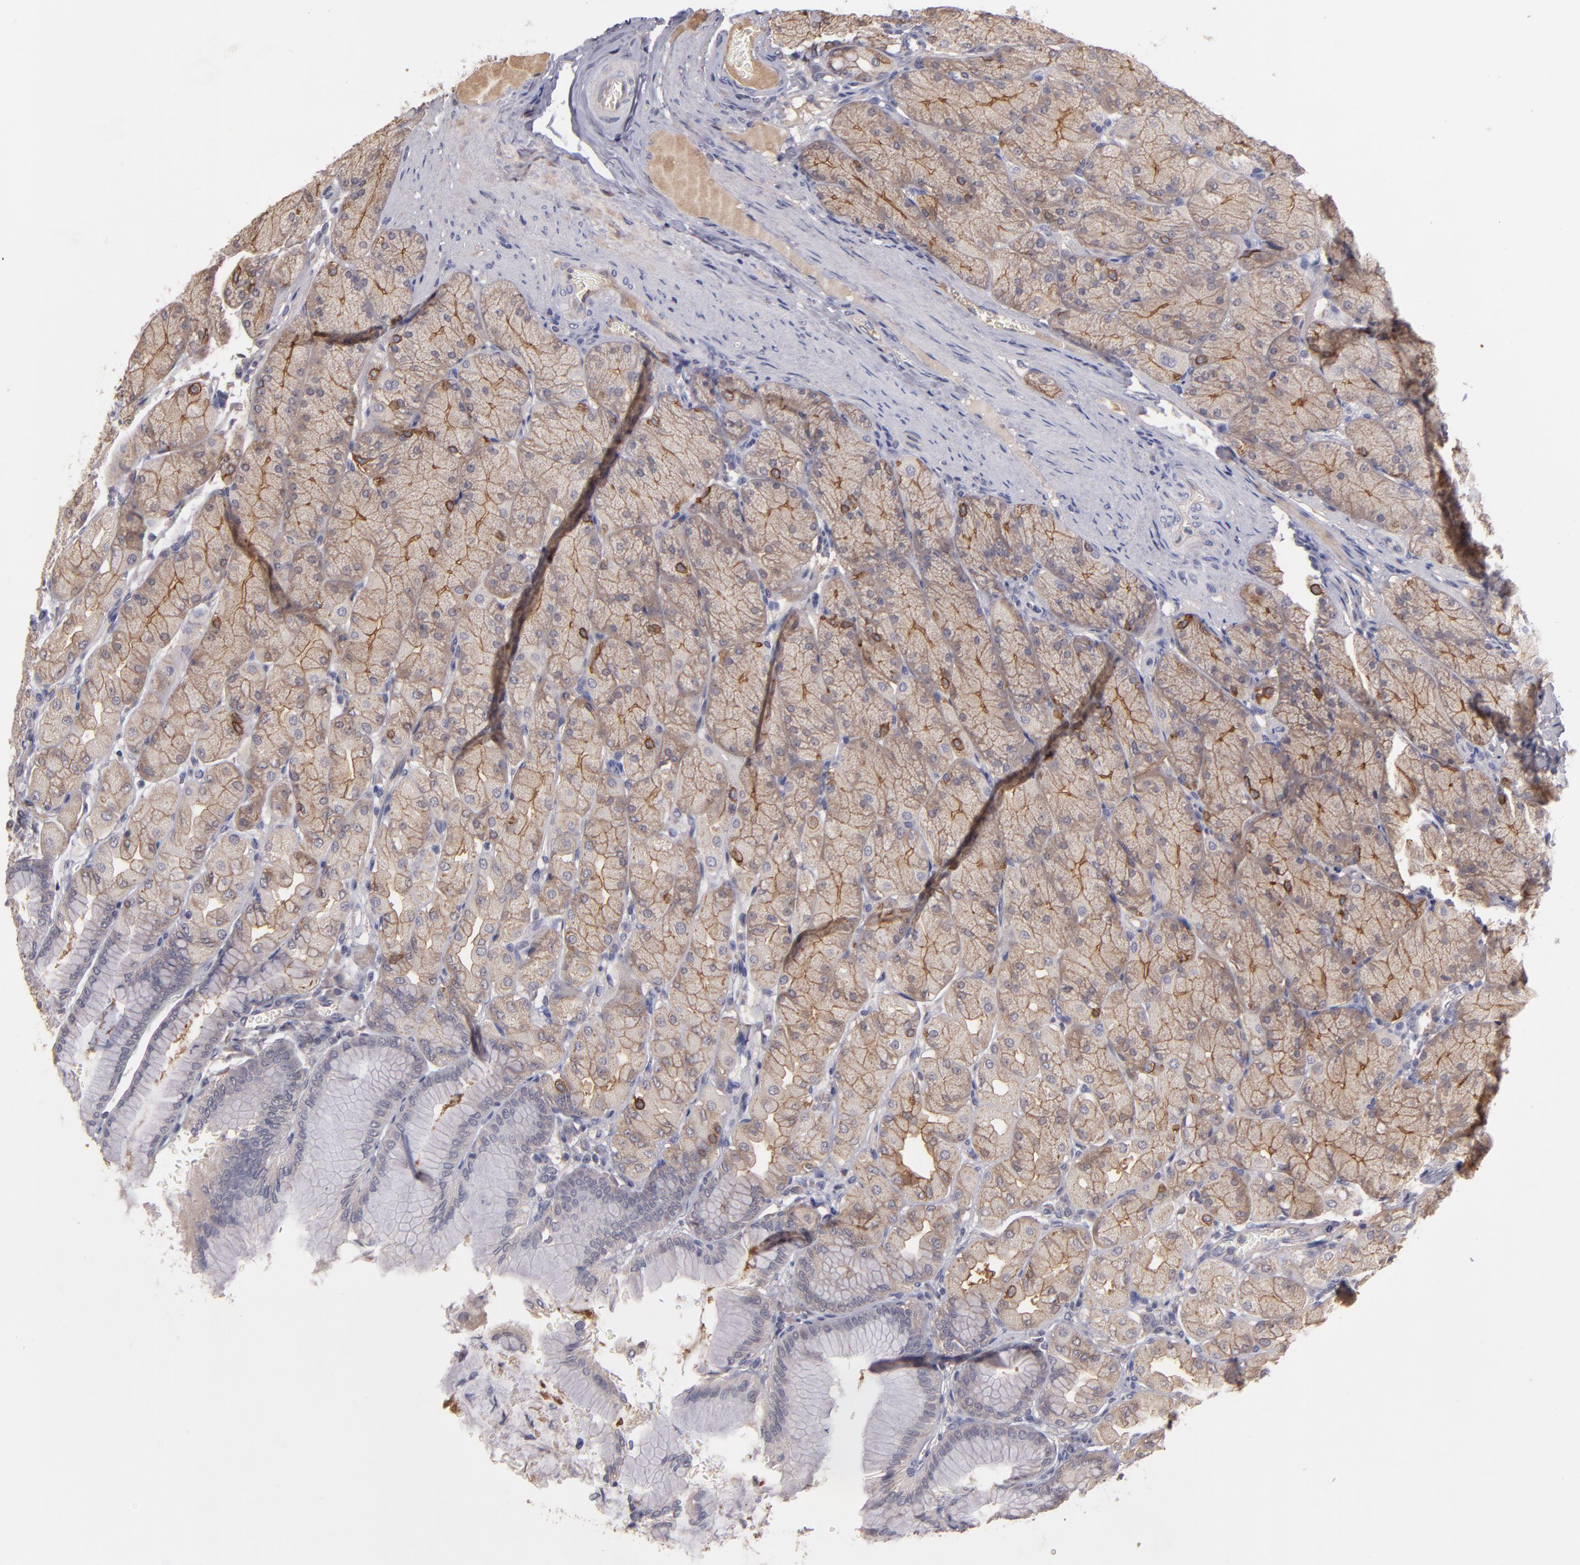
{"staining": {"intensity": "moderate", "quantity": ">75%", "location": "cytoplasmic/membranous"}, "tissue": "stomach", "cell_type": "Glandular cells", "image_type": "normal", "snomed": [{"axis": "morphology", "description": "Normal tissue, NOS"}, {"axis": "topography", "description": "Stomach, upper"}], "caption": "Immunohistochemical staining of benign human stomach demonstrates >75% levels of moderate cytoplasmic/membranous protein positivity in approximately >75% of glandular cells.", "gene": "GNAZ", "patient": {"sex": "female", "age": 56}}